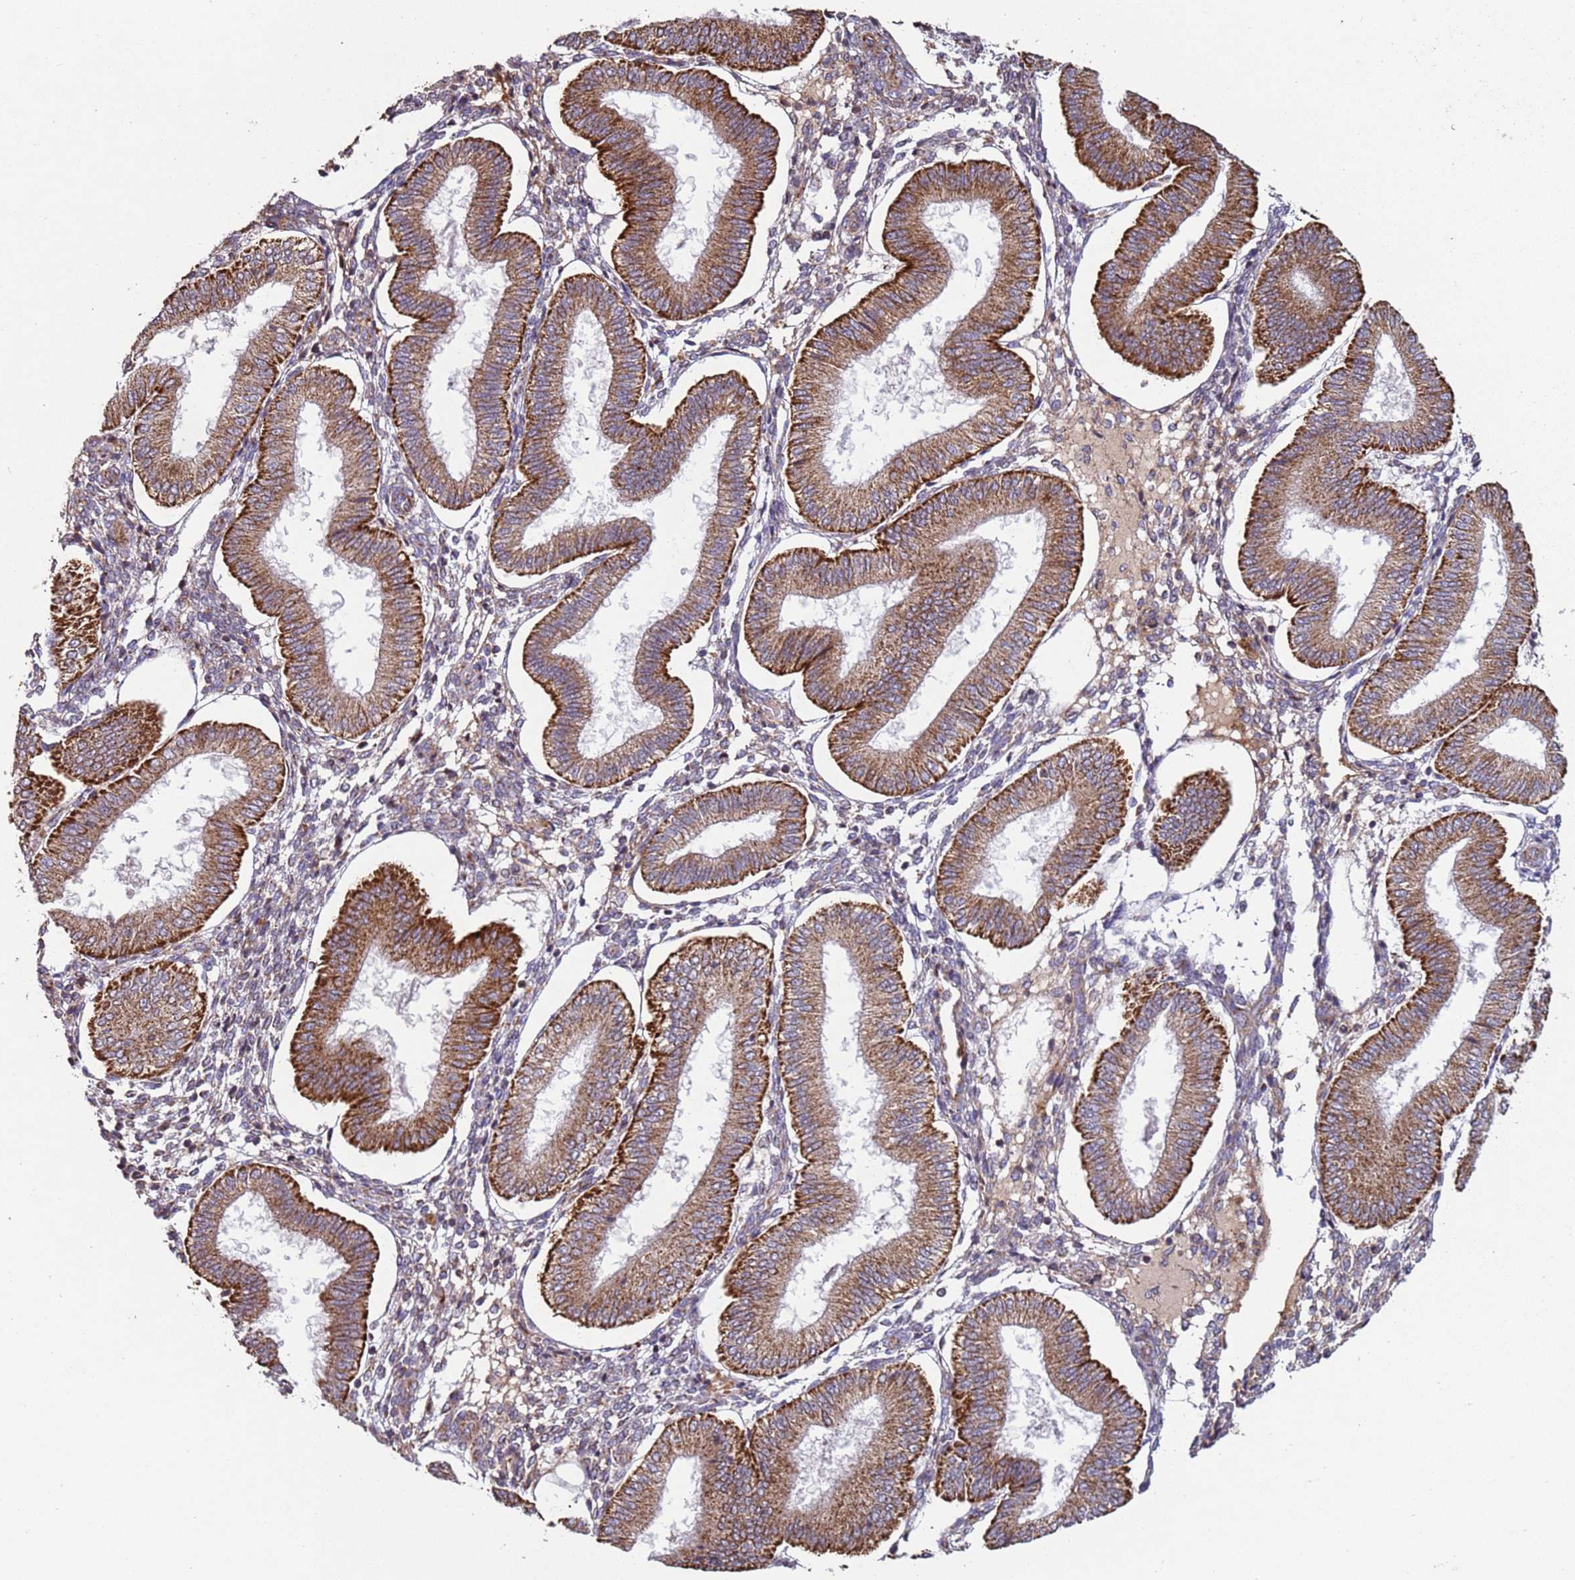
{"staining": {"intensity": "weak", "quantity": "<25%", "location": "cytoplasmic/membranous"}, "tissue": "endometrium", "cell_type": "Cells in endometrial stroma", "image_type": "normal", "snomed": [{"axis": "morphology", "description": "Normal tissue, NOS"}, {"axis": "topography", "description": "Endometrium"}], "caption": "Immunohistochemical staining of benign human endometrium demonstrates no significant expression in cells in endometrial stroma.", "gene": "FBXO33", "patient": {"sex": "female", "age": 39}}